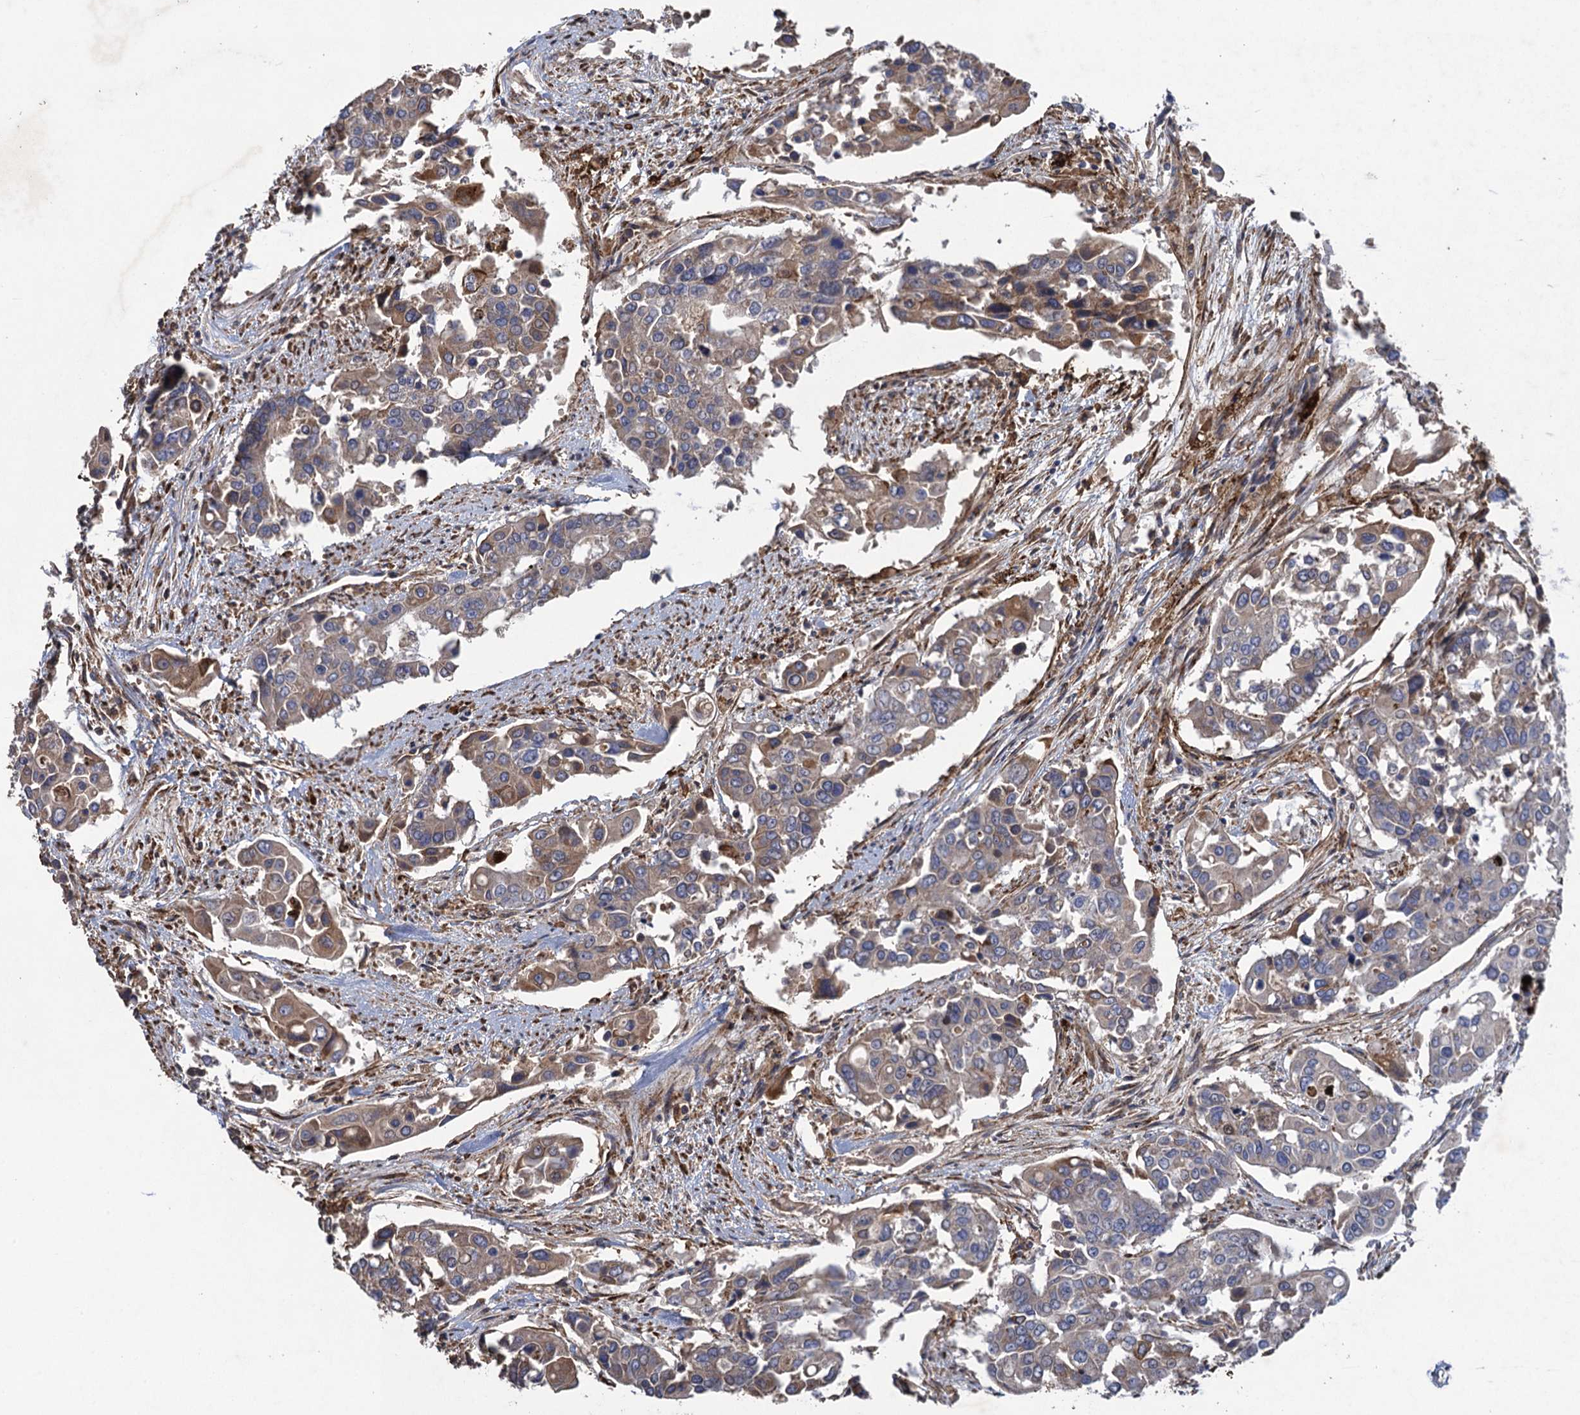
{"staining": {"intensity": "moderate", "quantity": "<25%", "location": "cytoplasmic/membranous"}, "tissue": "colorectal cancer", "cell_type": "Tumor cells", "image_type": "cancer", "snomed": [{"axis": "morphology", "description": "Adenocarcinoma, NOS"}, {"axis": "topography", "description": "Colon"}], "caption": "This is a micrograph of immunohistochemistry staining of colorectal adenocarcinoma, which shows moderate staining in the cytoplasmic/membranous of tumor cells.", "gene": "TXNDC11", "patient": {"sex": "male", "age": 77}}